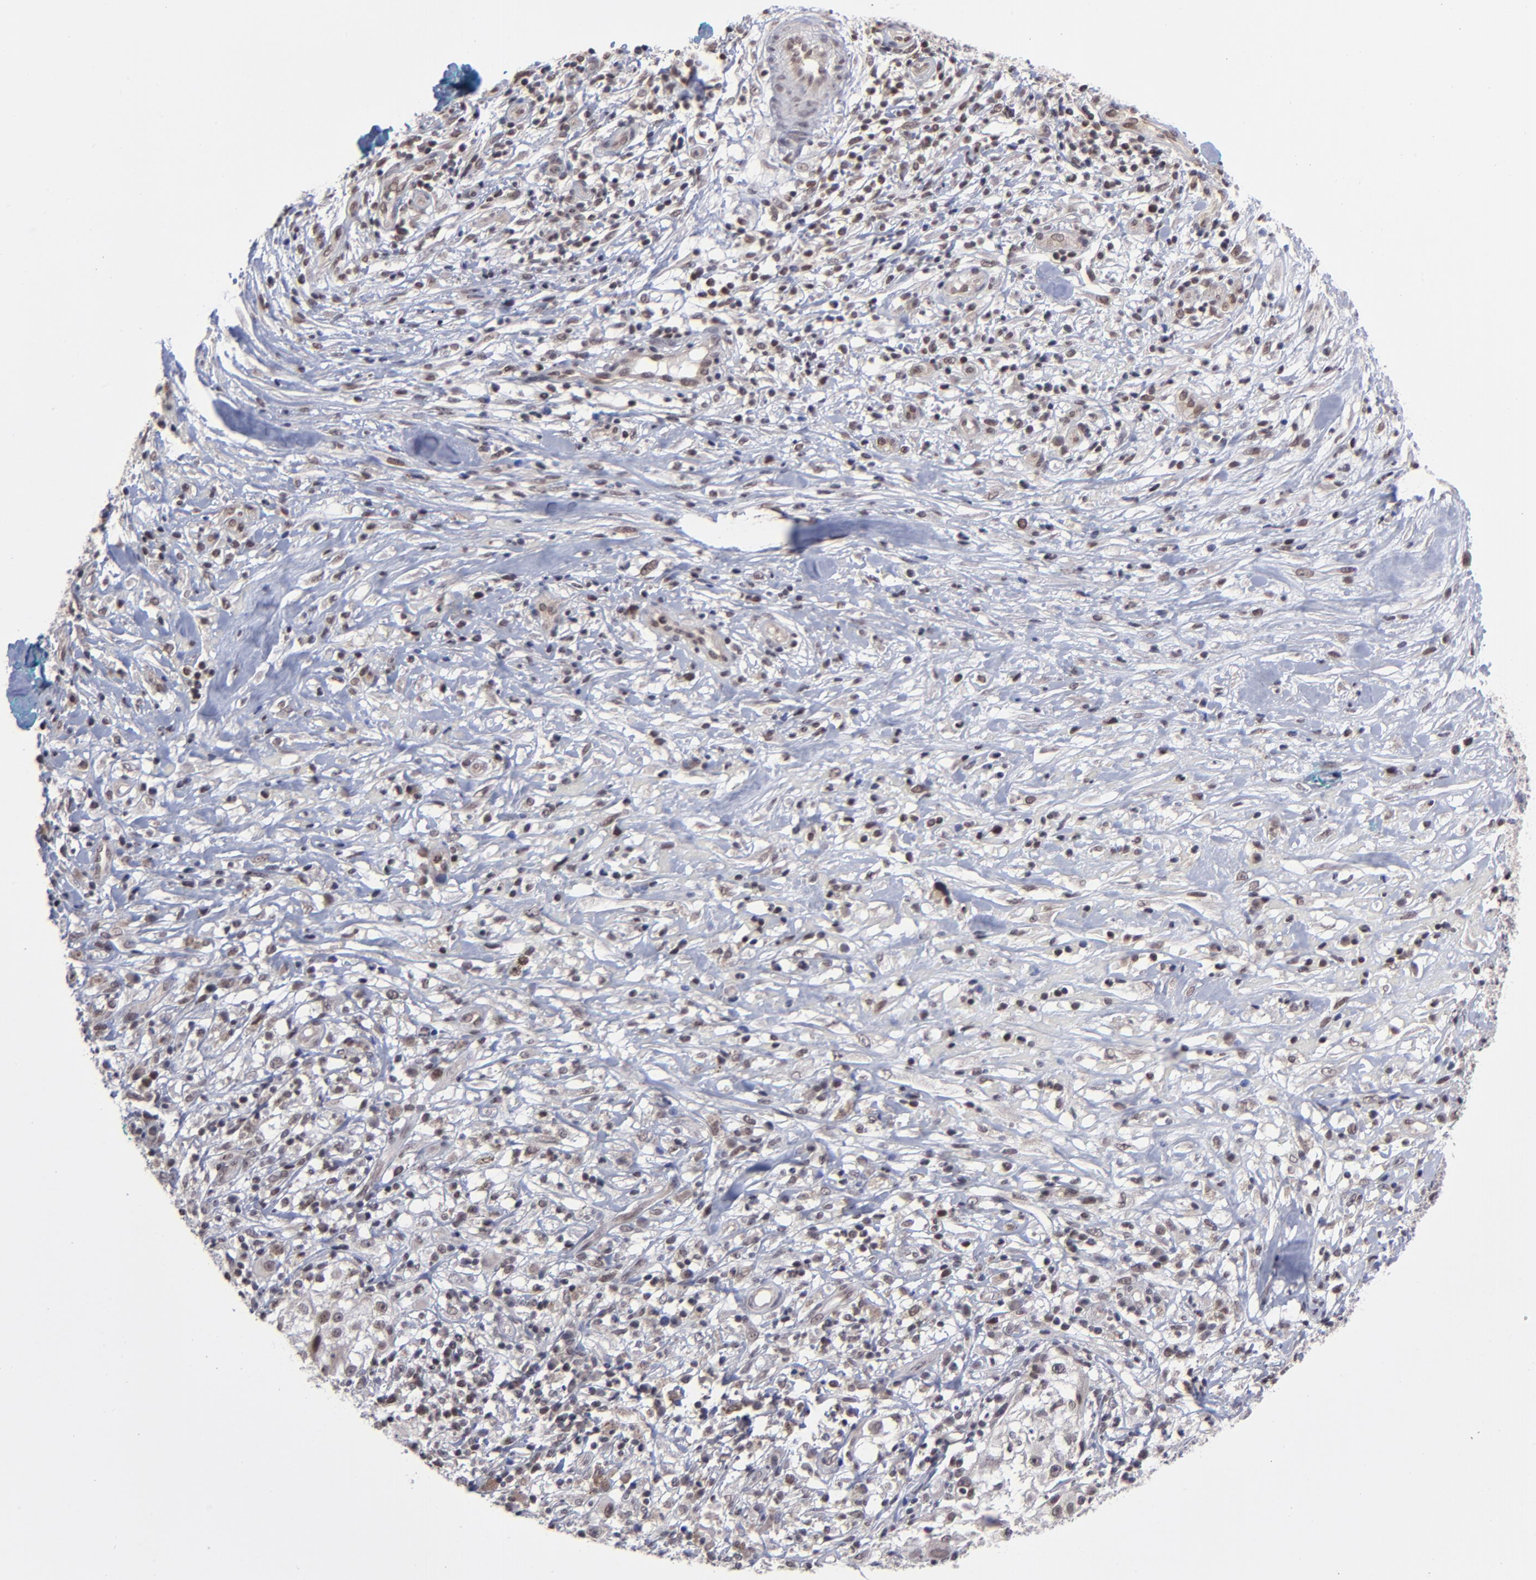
{"staining": {"intensity": "weak", "quantity": "<25%", "location": "cytoplasmic/membranous,nuclear"}, "tissue": "melanoma", "cell_type": "Tumor cells", "image_type": "cancer", "snomed": [{"axis": "morphology", "description": "Necrosis, NOS"}, {"axis": "morphology", "description": "Malignant melanoma, NOS"}, {"axis": "topography", "description": "Skin"}], "caption": "The photomicrograph reveals no significant staining in tumor cells of malignant melanoma.", "gene": "ZNF419", "patient": {"sex": "female", "age": 87}}